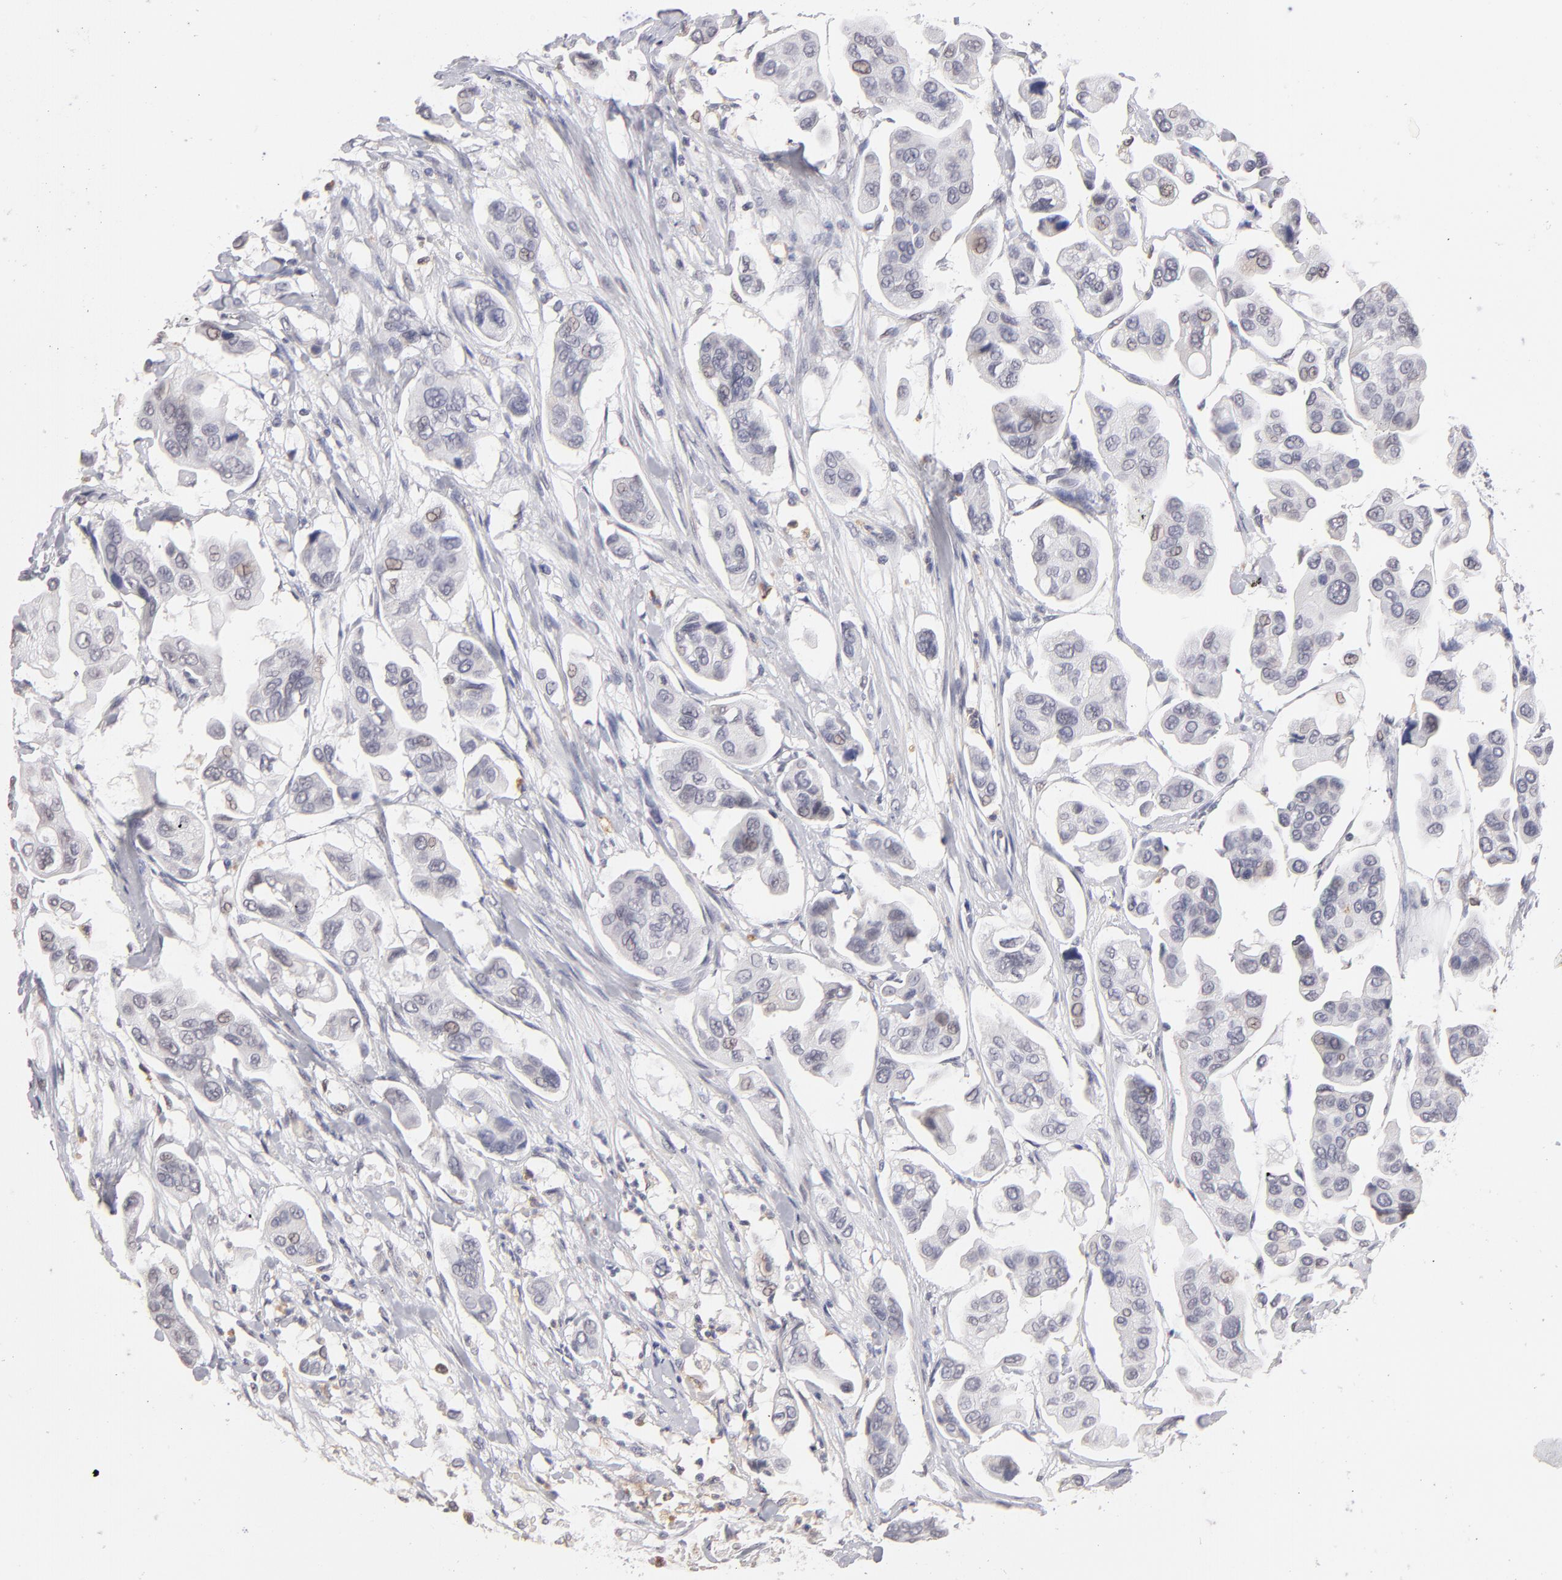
{"staining": {"intensity": "negative", "quantity": "none", "location": "none"}, "tissue": "urothelial cancer", "cell_type": "Tumor cells", "image_type": "cancer", "snomed": [{"axis": "morphology", "description": "Adenocarcinoma, NOS"}, {"axis": "topography", "description": "Urinary bladder"}], "caption": "Protein analysis of adenocarcinoma shows no significant positivity in tumor cells.", "gene": "MGAM", "patient": {"sex": "male", "age": 61}}